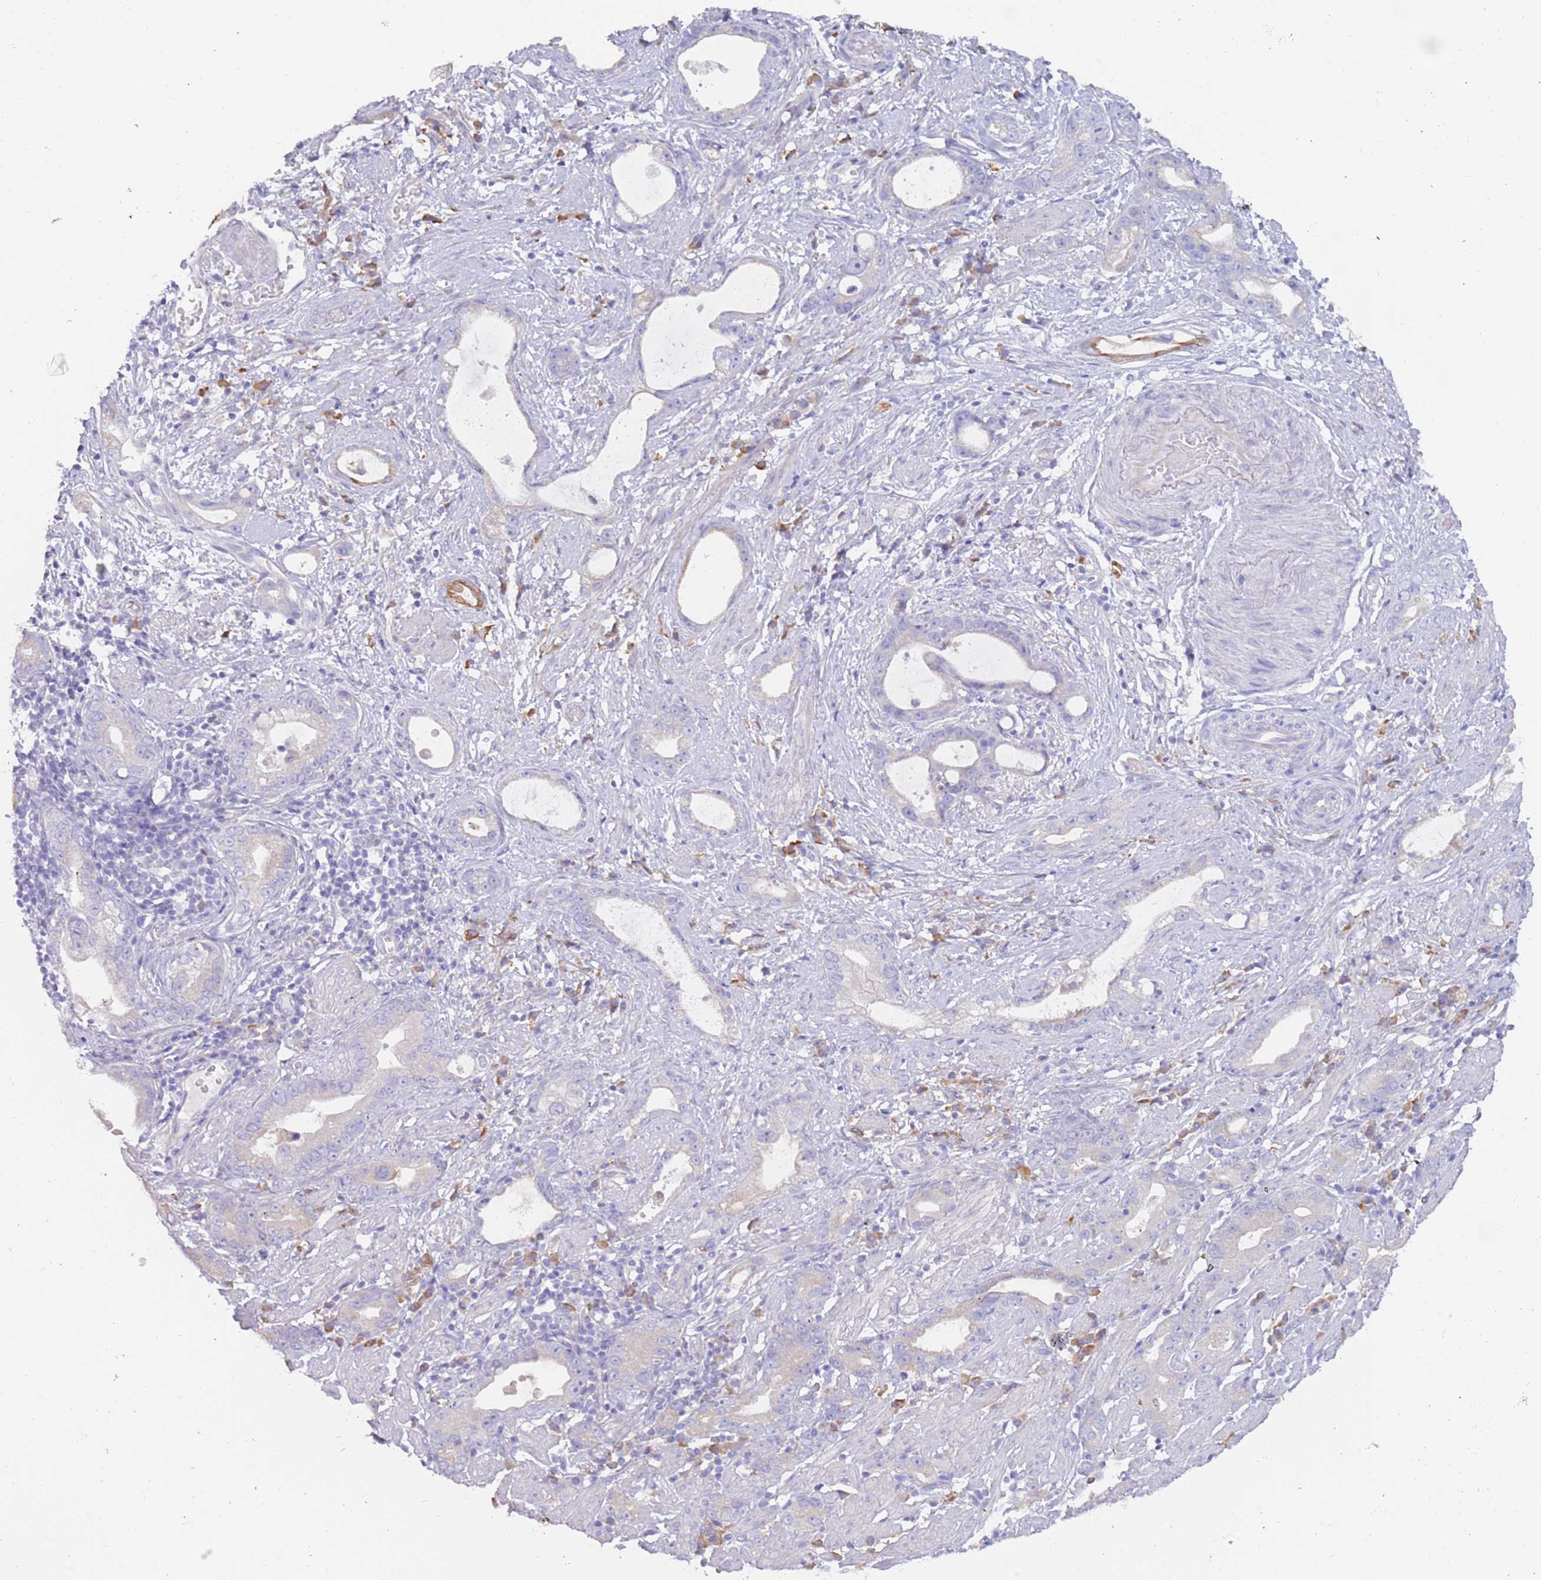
{"staining": {"intensity": "negative", "quantity": "none", "location": "none"}, "tissue": "stomach cancer", "cell_type": "Tumor cells", "image_type": "cancer", "snomed": [{"axis": "morphology", "description": "Adenocarcinoma, NOS"}, {"axis": "topography", "description": "Stomach"}], "caption": "There is no significant positivity in tumor cells of stomach adenocarcinoma.", "gene": "CCDC149", "patient": {"sex": "male", "age": 55}}